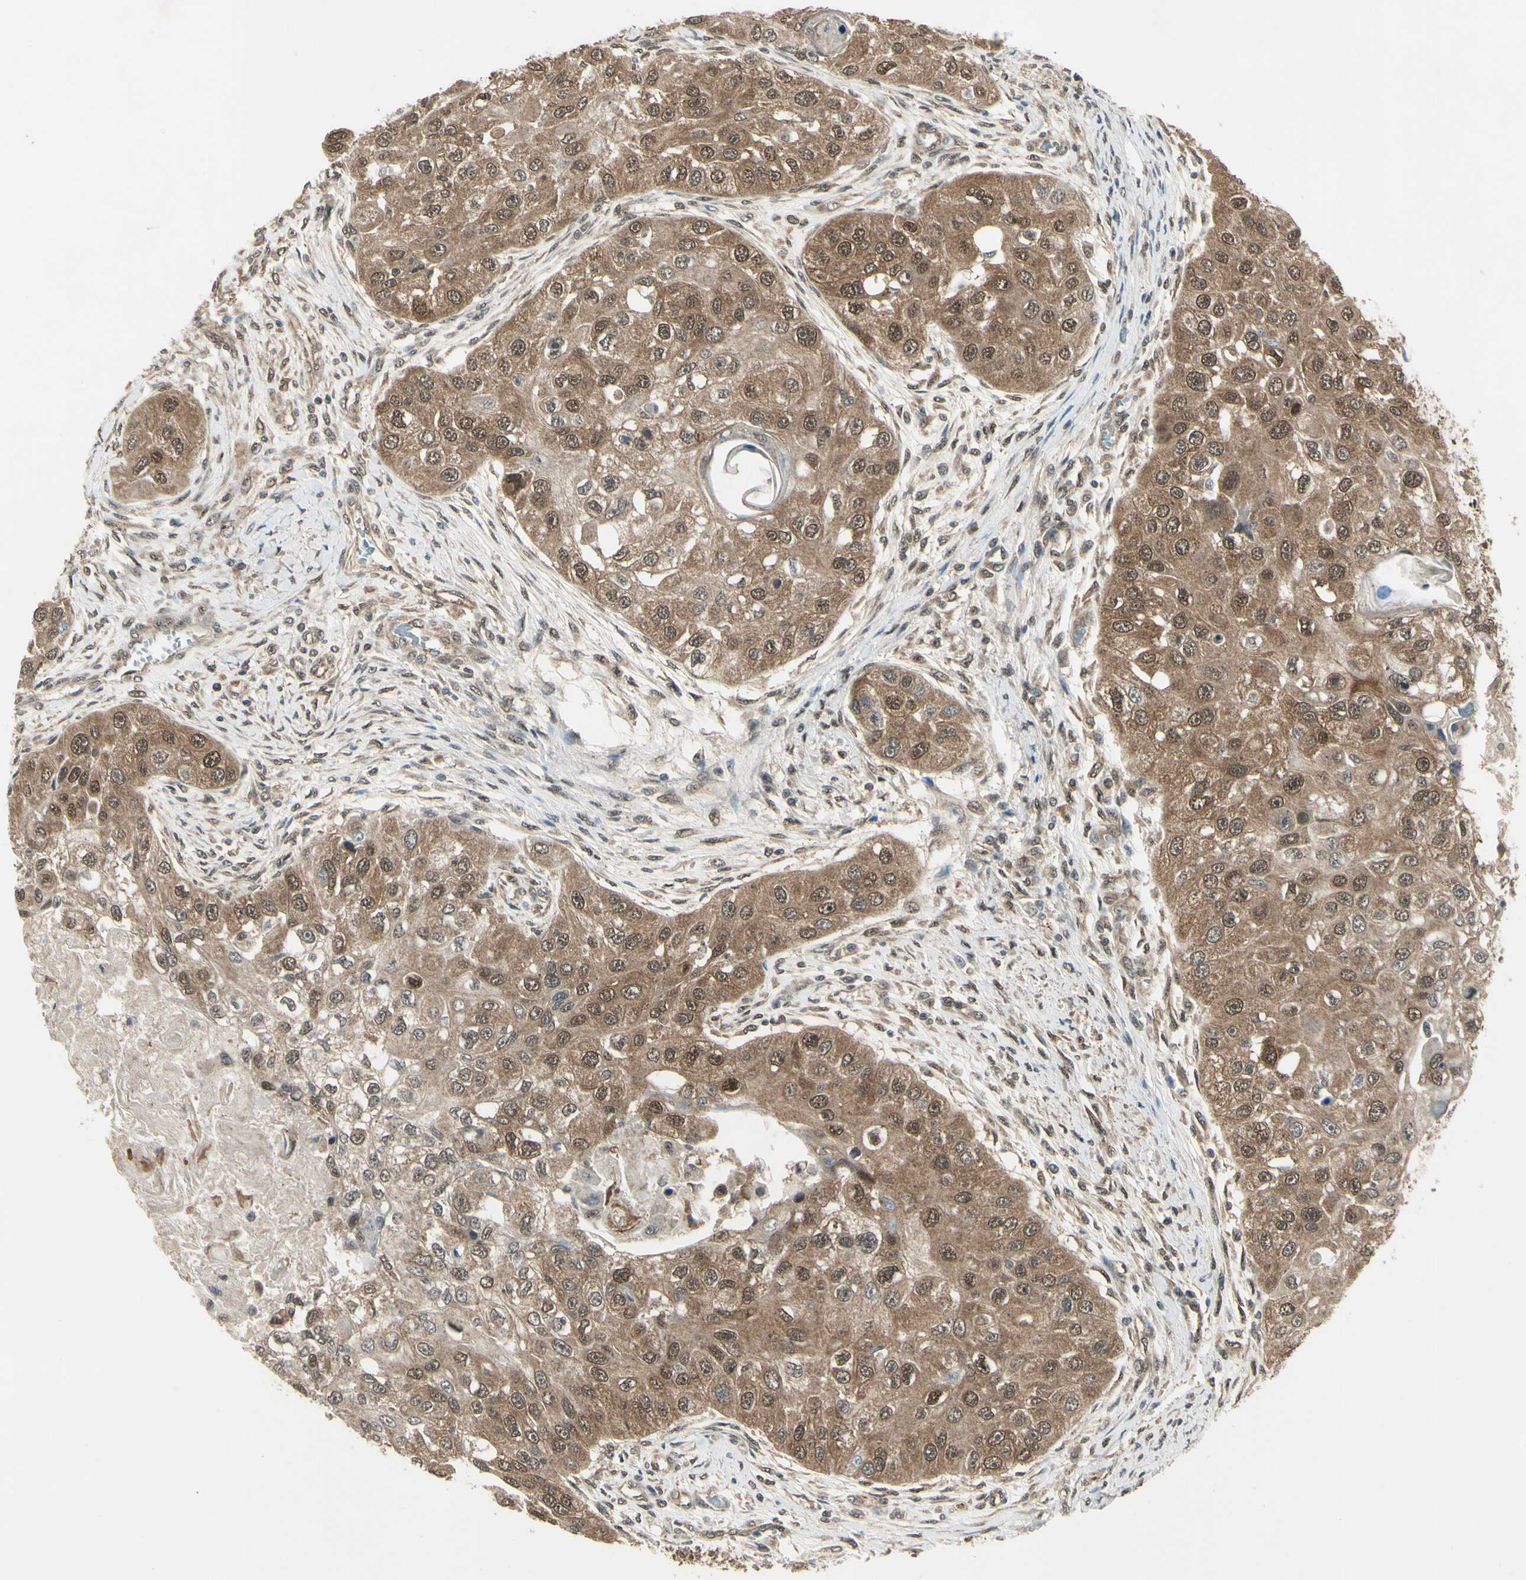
{"staining": {"intensity": "moderate", "quantity": ">75%", "location": "cytoplasmic/membranous,nuclear"}, "tissue": "head and neck cancer", "cell_type": "Tumor cells", "image_type": "cancer", "snomed": [{"axis": "morphology", "description": "Normal tissue, NOS"}, {"axis": "morphology", "description": "Squamous cell carcinoma, NOS"}, {"axis": "topography", "description": "Skeletal muscle"}, {"axis": "topography", "description": "Head-Neck"}], "caption": "A brown stain shows moderate cytoplasmic/membranous and nuclear positivity of a protein in human squamous cell carcinoma (head and neck) tumor cells. (Brightfield microscopy of DAB IHC at high magnification).", "gene": "PSMD5", "patient": {"sex": "male", "age": 51}}